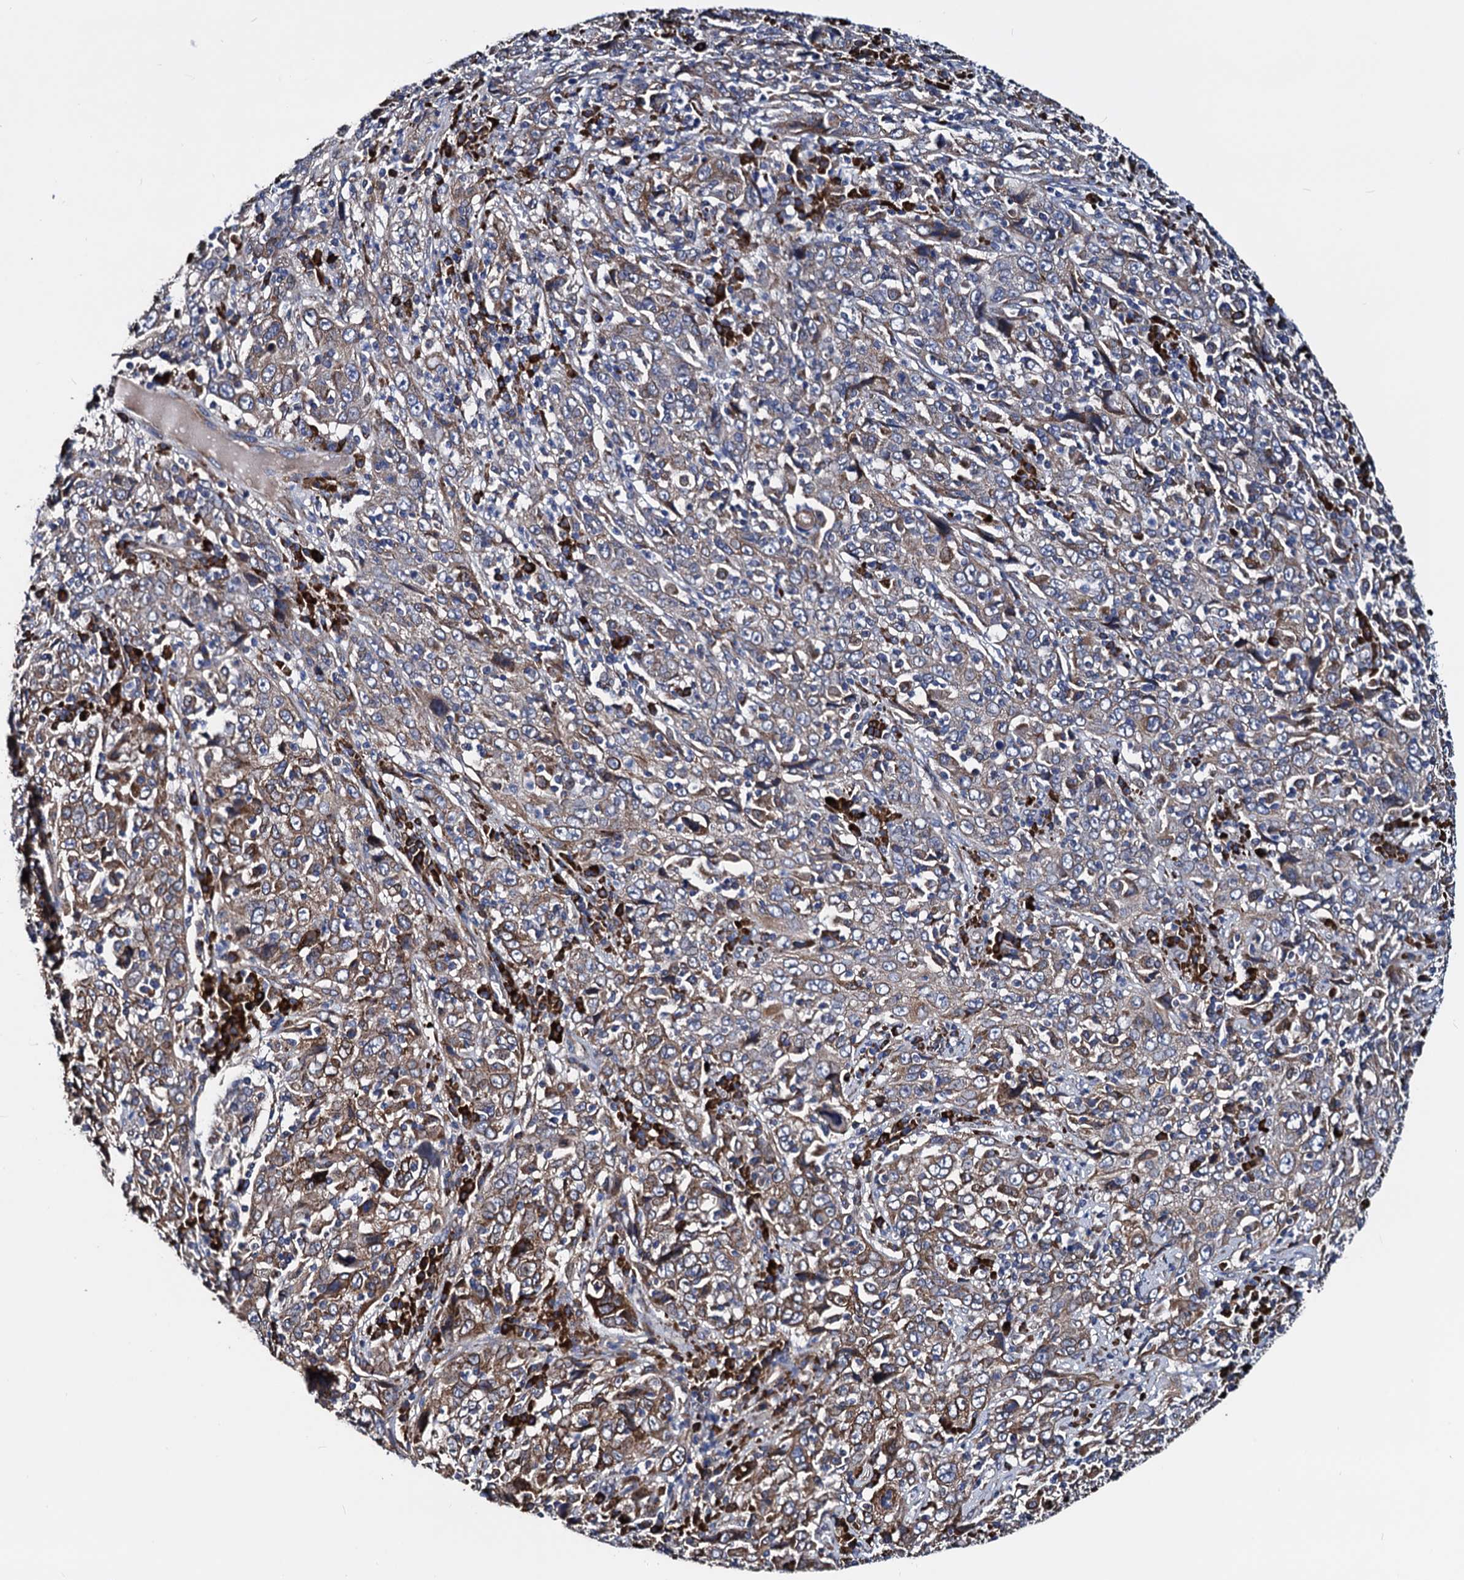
{"staining": {"intensity": "moderate", "quantity": "25%-75%", "location": "cytoplasmic/membranous"}, "tissue": "cervical cancer", "cell_type": "Tumor cells", "image_type": "cancer", "snomed": [{"axis": "morphology", "description": "Squamous cell carcinoma, NOS"}, {"axis": "topography", "description": "Cervix"}], "caption": "This photomicrograph shows cervical squamous cell carcinoma stained with immunohistochemistry (IHC) to label a protein in brown. The cytoplasmic/membranous of tumor cells show moderate positivity for the protein. Nuclei are counter-stained blue.", "gene": "AKAP11", "patient": {"sex": "female", "age": 46}}